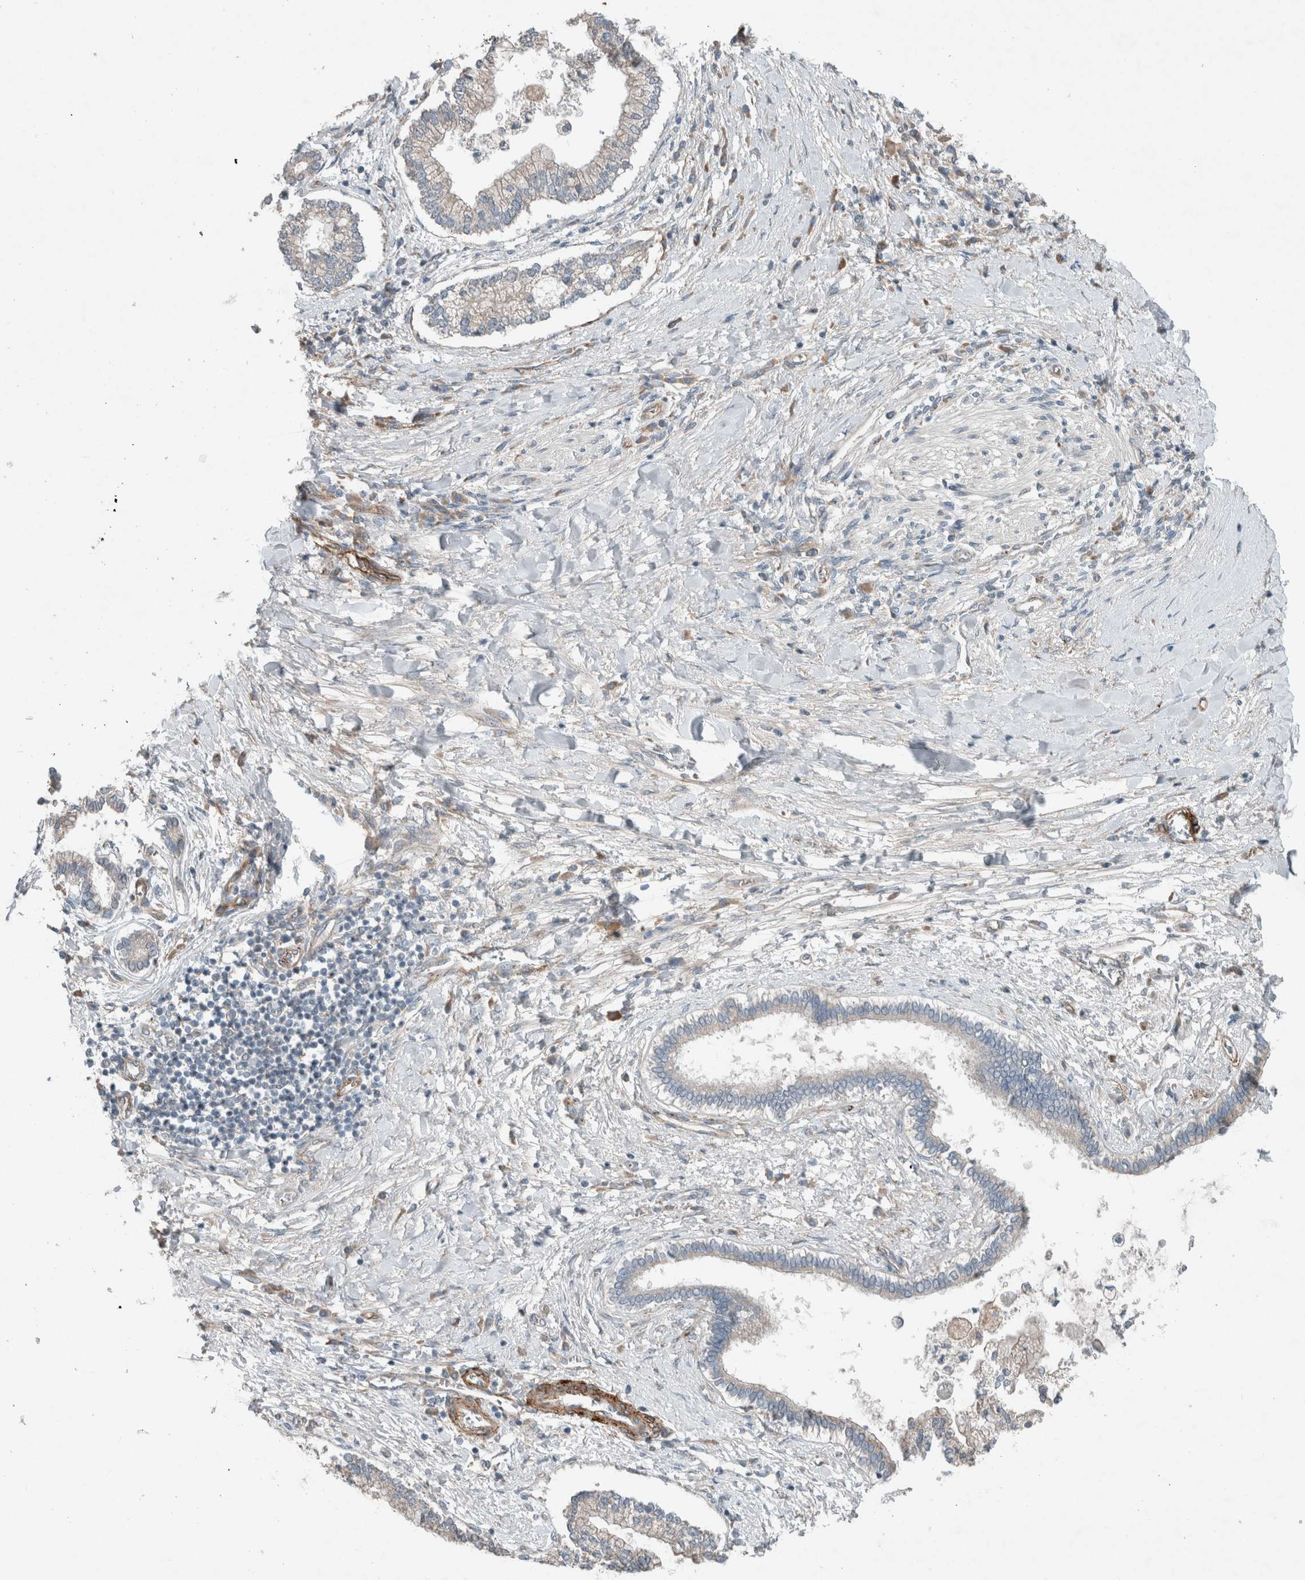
{"staining": {"intensity": "negative", "quantity": "none", "location": "none"}, "tissue": "liver cancer", "cell_type": "Tumor cells", "image_type": "cancer", "snomed": [{"axis": "morphology", "description": "Cholangiocarcinoma"}, {"axis": "topography", "description": "Liver"}], "caption": "The histopathology image exhibits no significant staining in tumor cells of liver cancer (cholangiocarcinoma).", "gene": "JADE2", "patient": {"sex": "male", "age": 50}}